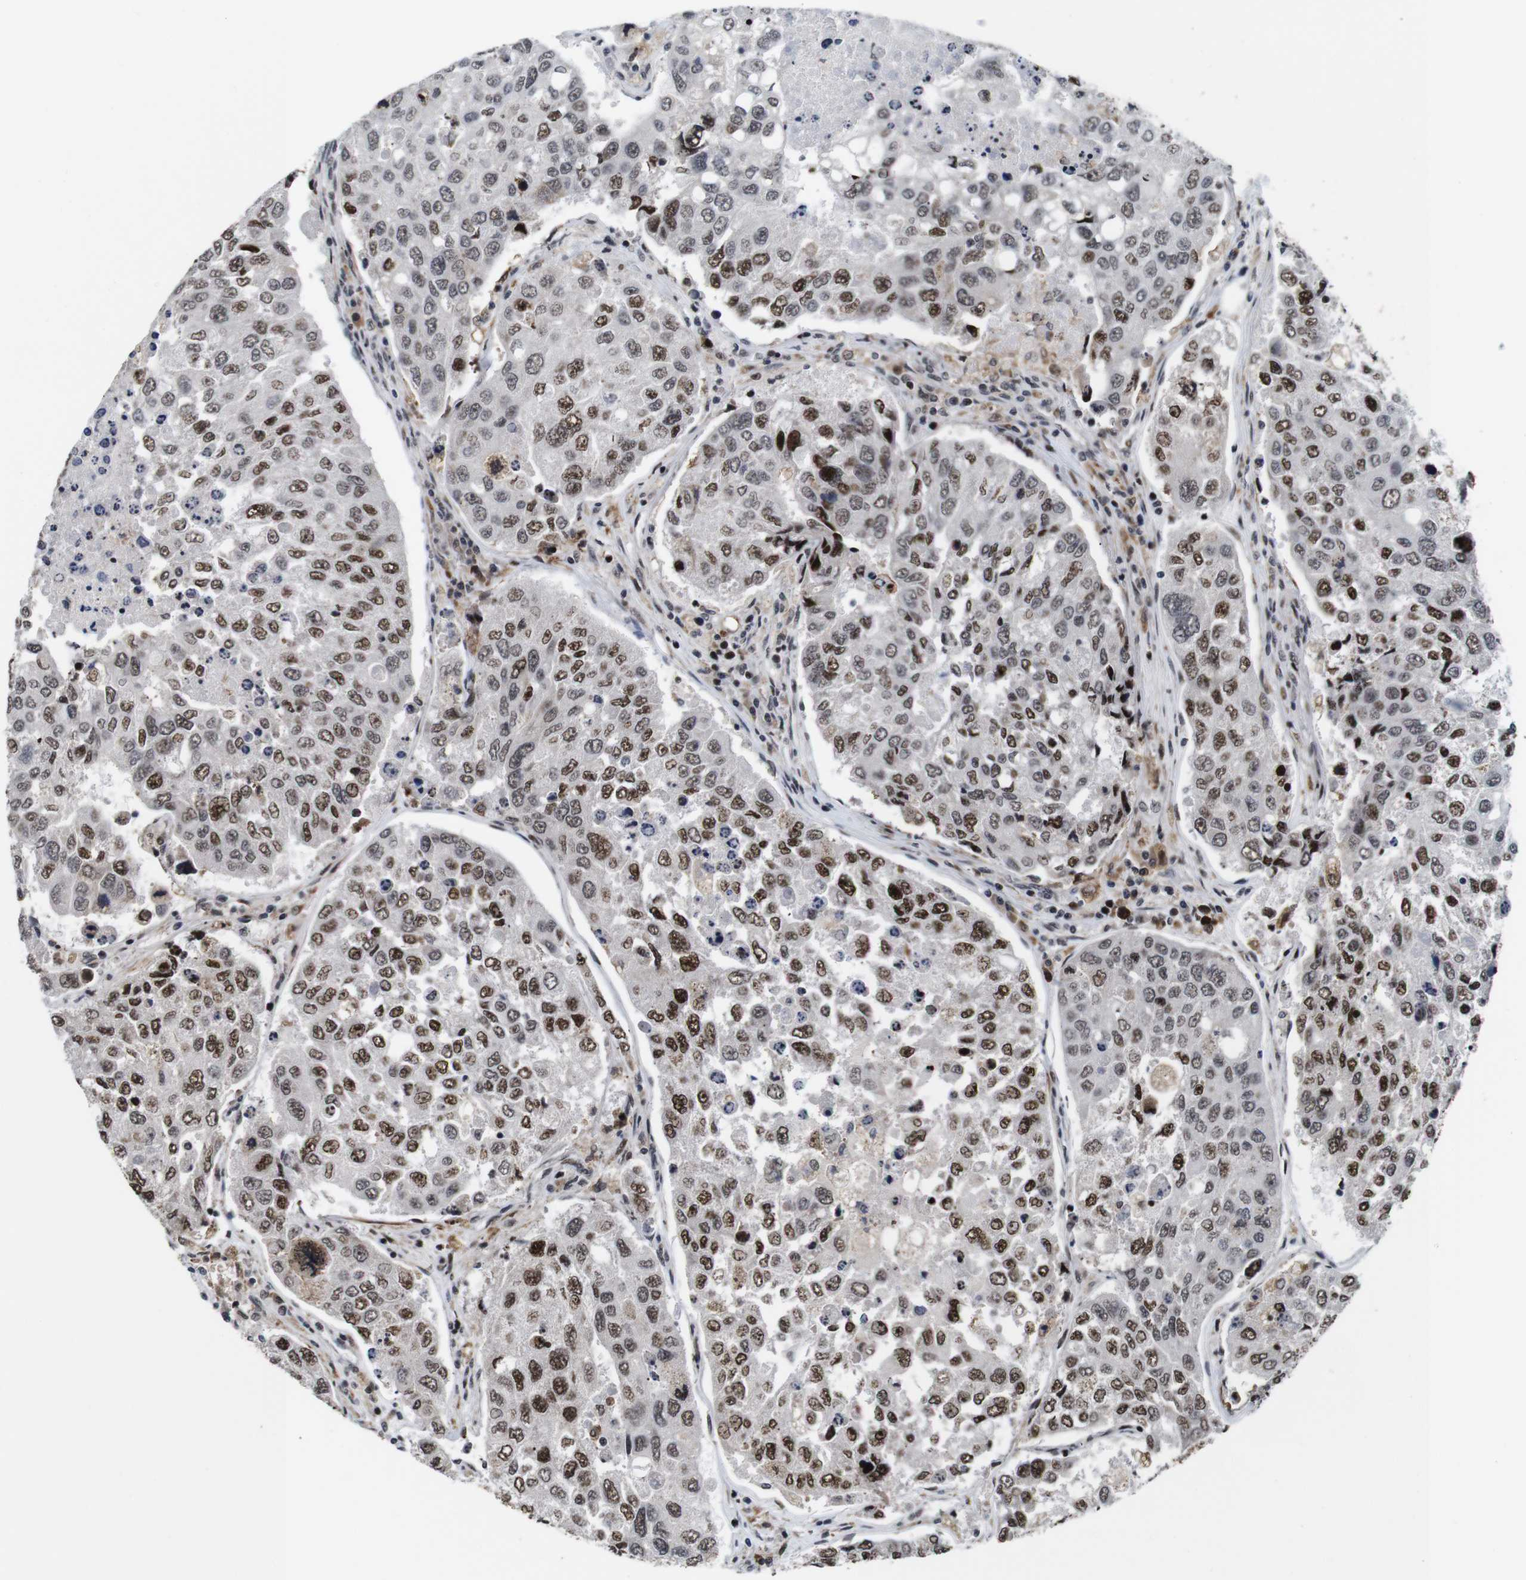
{"staining": {"intensity": "moderate", "quantity": "25%-75%", "location": "cytoplasmic/membranous,nuclear"}, "tissue": "urothelial cancer", "cell_type": "Tumor cells", "image_type": "cancer", "snomed": [{"axis": "morphology", "description": "Urothelial carcinoma, High grade"}, {"axis": "topography", "description": "Lymph node"}, {"axis": "topography", "description": "Urinary bladder"}], "caption": "Immunohistochemical staining of urothelial carcinoma (high-grade) shows medium levels of moderate cytoplasmic/membranous and nuclear protein positivity in approximately 25%-75% of tumor cells.", "gene": "EIF4G1", "patient": {"sex": "male", "age": 51}}